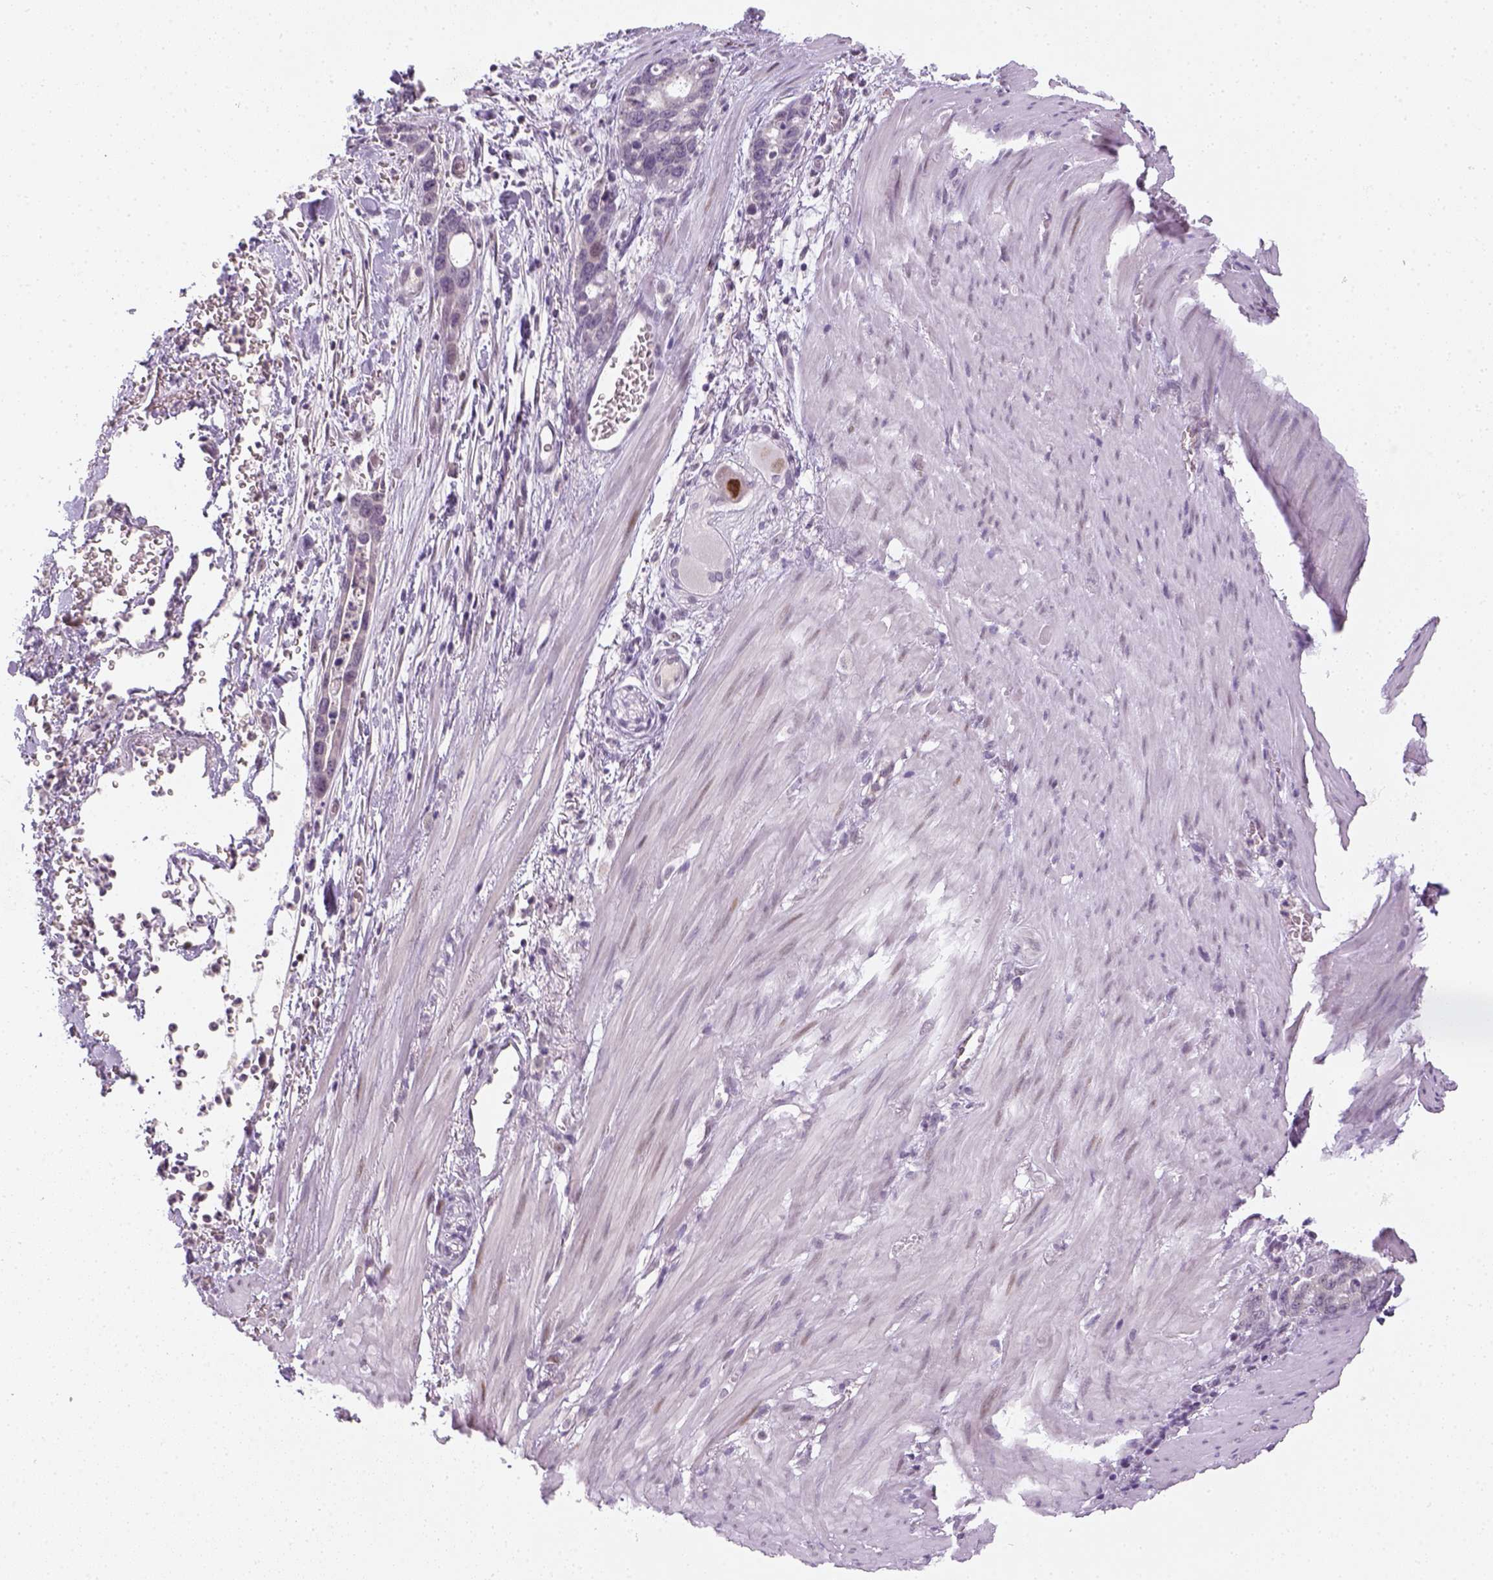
{"staining": {"intensity": "negative", "quantity": "none", "location": "none"}, "tissue": "stomach cancer", "cell_type": "Tumor cells", "image_type": "cancer", "snomed": [{"axis": "morphology", "description": "Normal tissue, NOS"}, {"axis": "morphology", "description": "Adenocarcinoma, NOS"}, {"axis": "topography", "description": "Esophagus"}, {"axis": "topography", "description": "Stomach, upper"}], "caption": "Stomach cancer was stained to show a protein in brown. There is no significant positivity in tumor cells. (Immunohistochemistry (ihc), brightfield microscopy, high magnification).", "gene": "MAGEB3", "patient": {"sex": "male", "age": 74}}